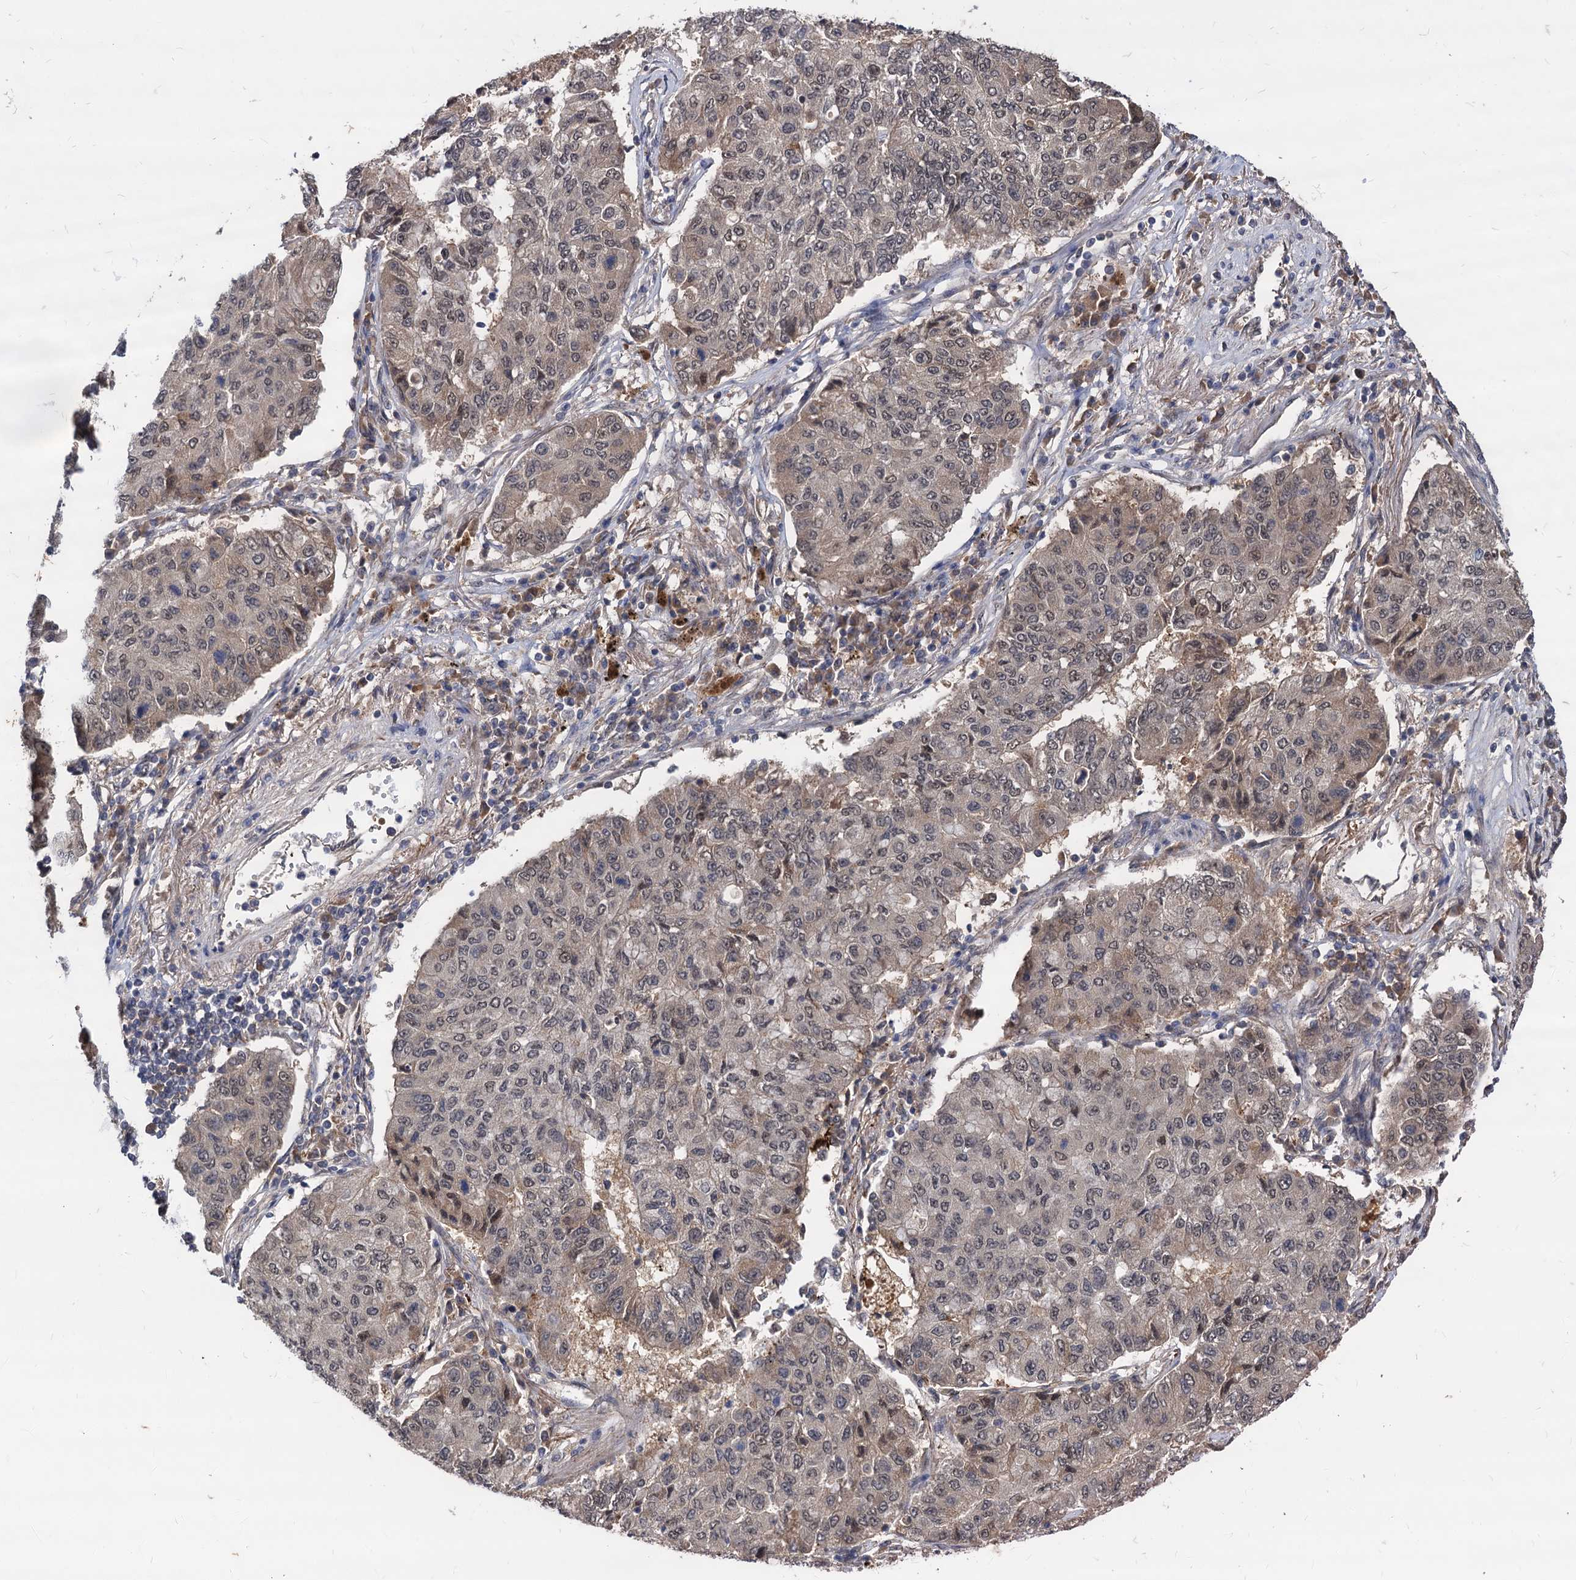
{"staining": {"intensity": "moderate", "quantity": "<25%", "location": "cytoplasmic/membranous,nuclear"}, "tissue": "lung cancer", "cell_type": "Tumor cells", "image_type": "cancer", "snomed": [{"axis": "morphology", "description": "Squamous cell carcinoma, NOS"}, {"axis": "topography", "description": "Lung"}], "caption": "Lung cancer (squamous cell carcinoma) stained for a protein (brown) reveals moderate cytoplasmic/membranous and nuclear positive expression in approximately <25% of tumor cells.", "gene": "PSMD4", "patient": {"sex": "male", "age": 74}}